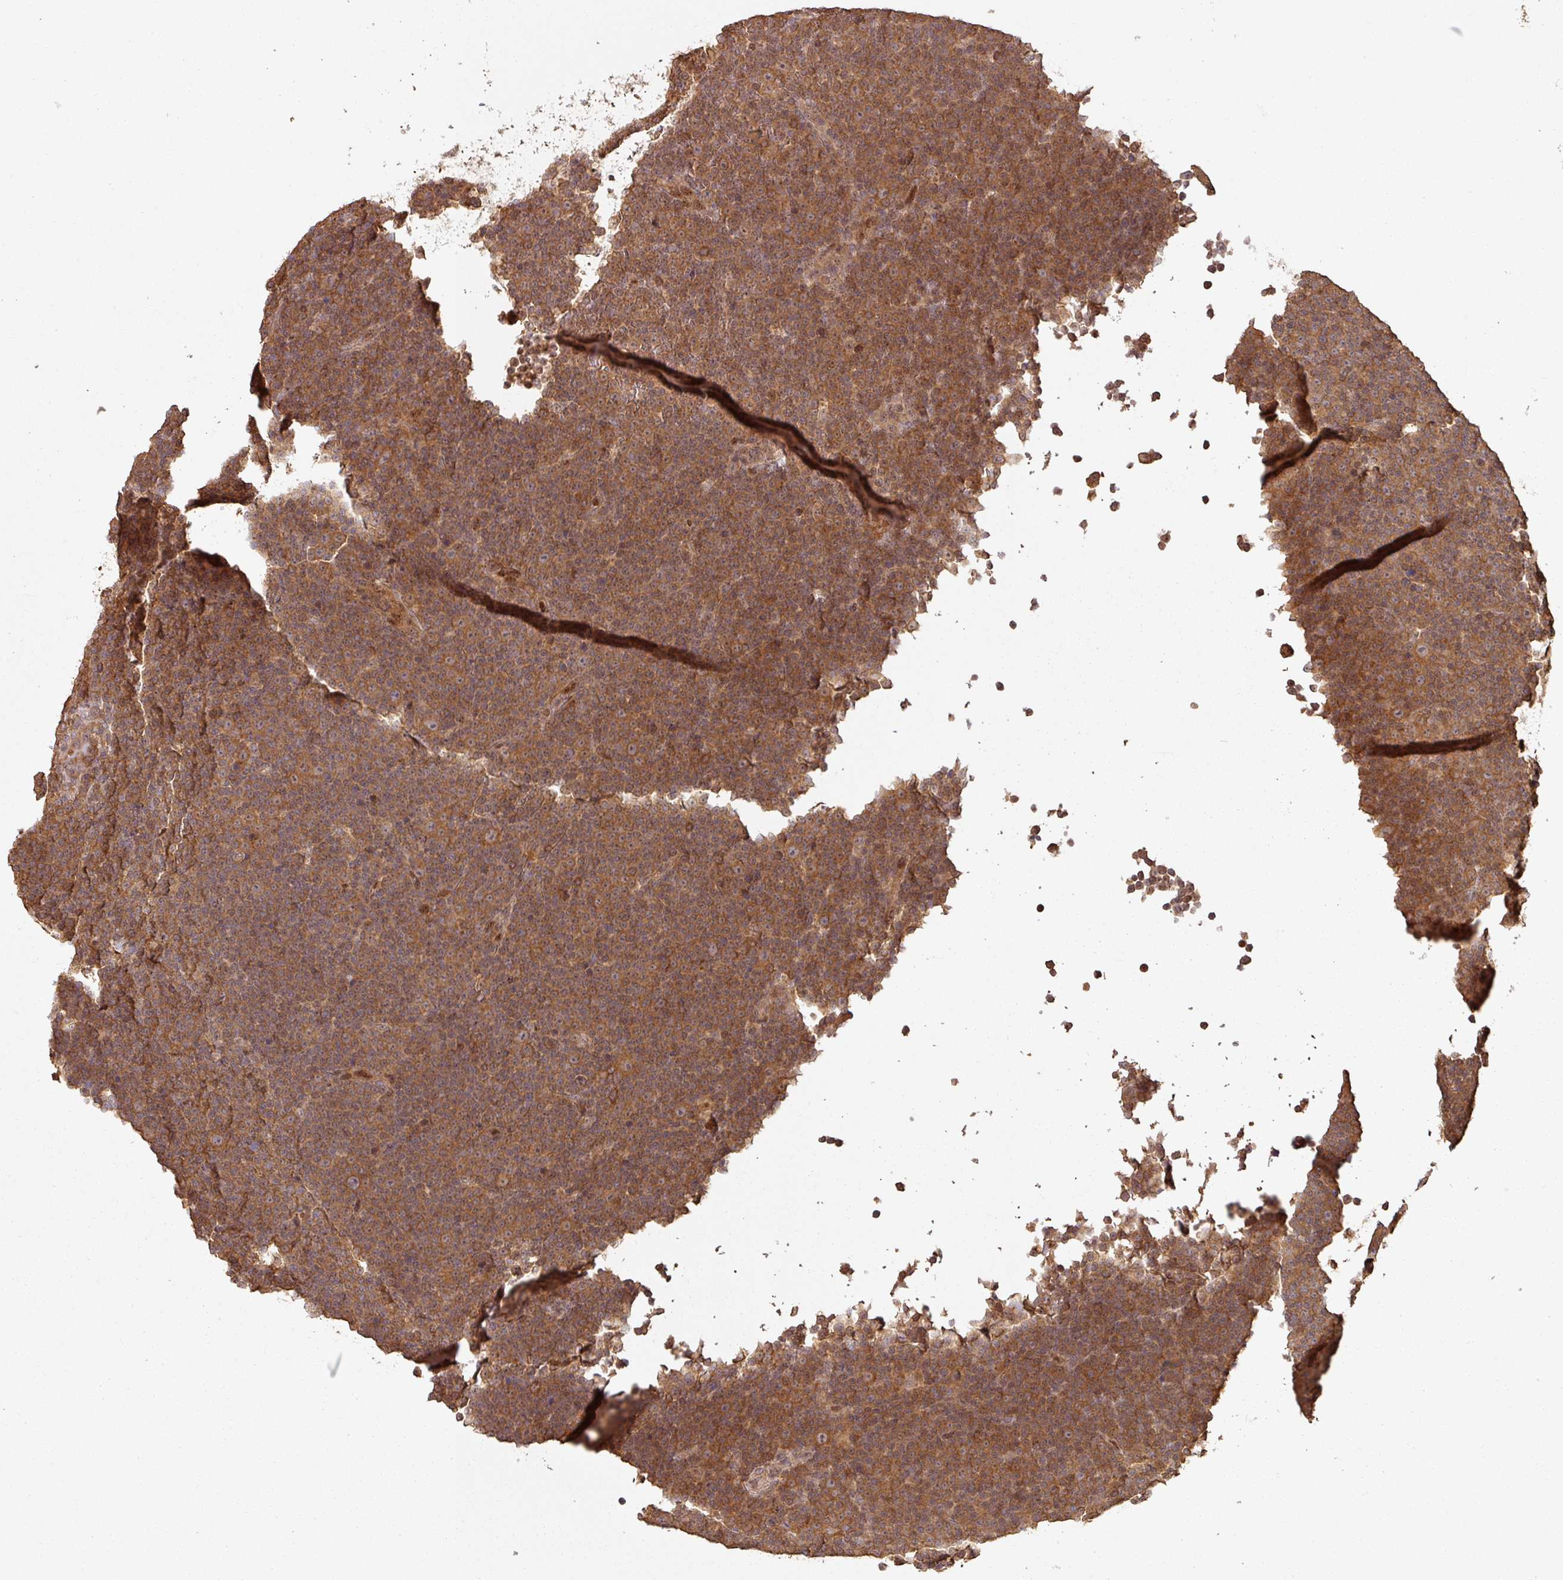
{"staining": {"intensity": "moderate", "quantity": ">75%", "location": "cytoplasmic/membranous"}, "tissue": "lymphoma", "cell_type": "Tumor cells", "image_type": "cancer", "snomed": [{"axis": "morphology", "description": "Malignant lymphoma, non-Hodgkin's type, Low grade"}, {"axis": "topography", "description": "Lymph node"}], "caption": "High-magnification brightfield microscopy of lymphoma stained with DAB (brown) and counterstained with hematoxylin (blue). tumor cells exhibit moderate cytoplasmic/membranous staining is seen in about>75% of cells.", "gene": "ZNF322", "patient": {"sex": "female", "age": 67}}